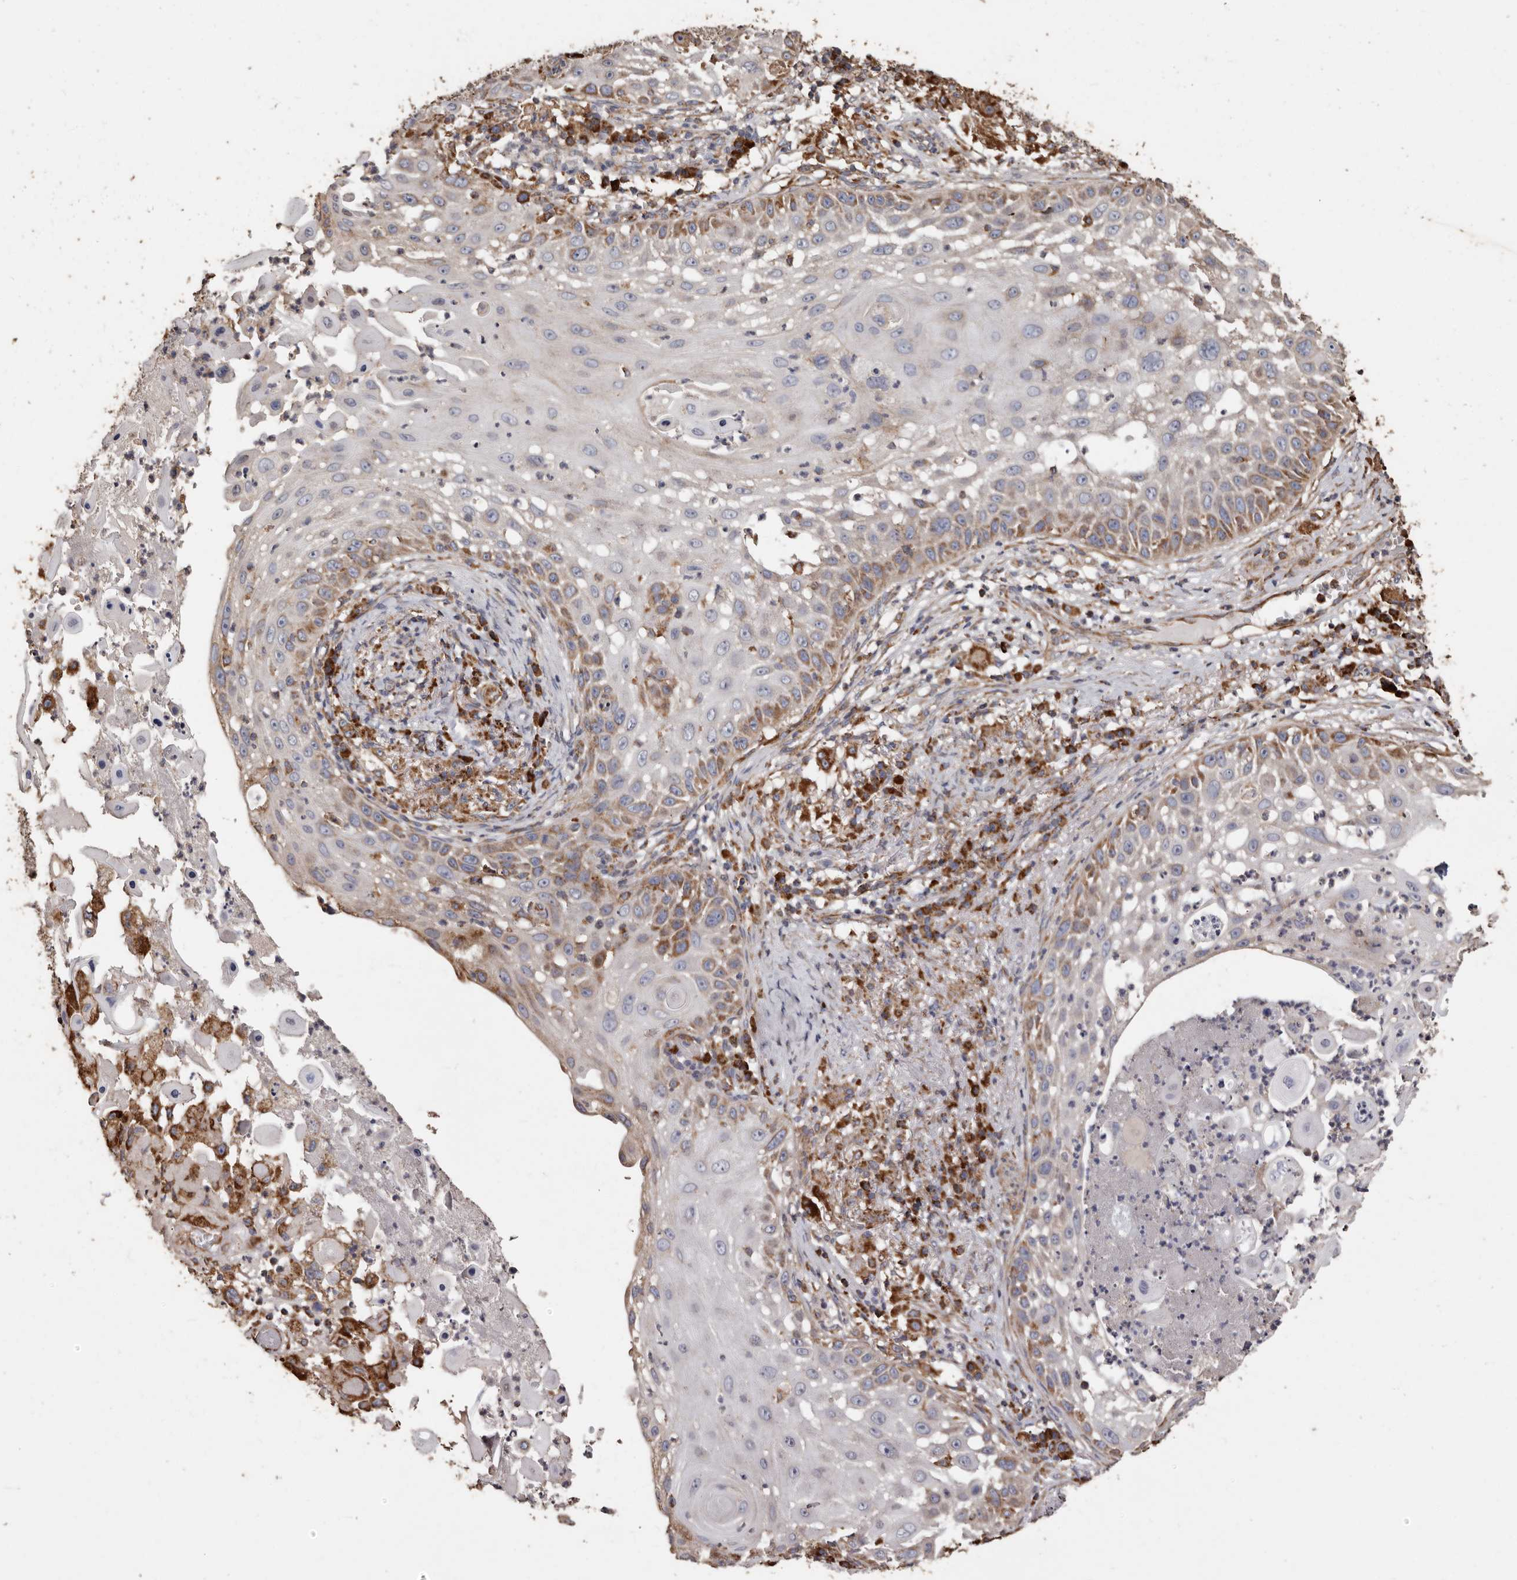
{"staining": {"intensity": "moderate", "quantity": "25%-75%", "location": "cytoplasmic/membranous"}, "tissue": "skin cancer", "cell_type": "Tumor cells", "image_type": "cancer", "snomed": [{"axis": "morphology", "description": "Squamous cell carcinoma, NOS"}, {"axis": "topography", "description": "Skin"}], "caption": "Immunohistochemistry of skin cancer reveals medium levels of moderate cytoplasmic/membranous expression in about 25%-75% of tumor cells.", "gene": "OSGIN2", "patient": {"sex": "female", "age": 44}}